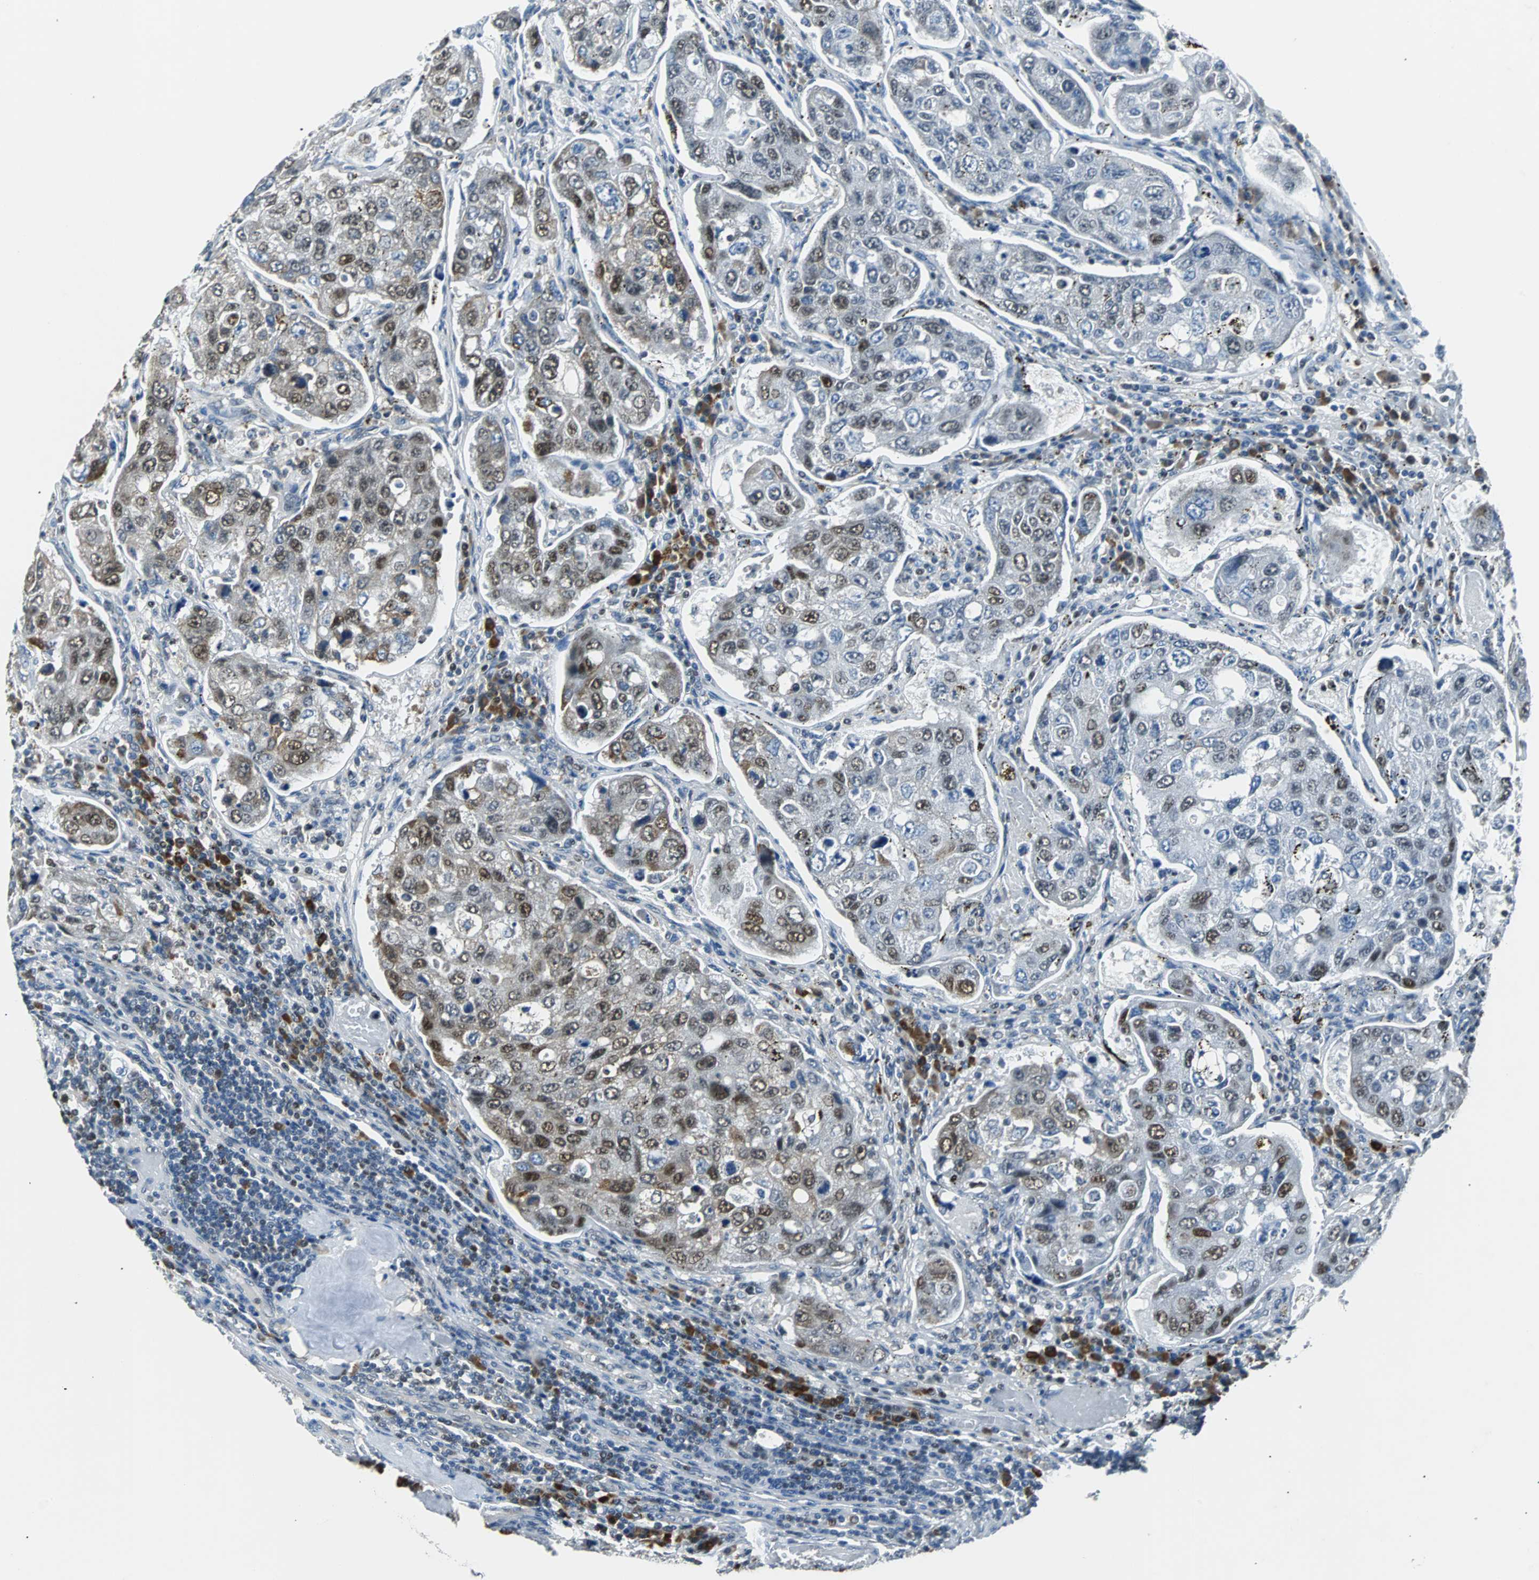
{"staining": {"intensity": "moderate", "quantity": "25%-75%", "location": "cytoplasmic/membranous,nuclear"}, "tissue": "urothelial cancer", "cell_type": "Tumor cells", "image_type": "cancer", "snomed": [{"axis": "morphology", "description": "Urothelial carcinoma, High grade"}, {"axis": "topography", "description": "Lymph node"}, {"axis": "topography", "description": "Urinary bladder"}], "caption": "A photomicrograph showing moderate cytoplasmic/membranous and nuclear positivity in about 25%-75% of tumor cells in high-grade urothelial carcinoma, as visualized by brown immunohistochemical staining.", "gene": "USP28", "patient": {"sex": "male", "age": 51}}